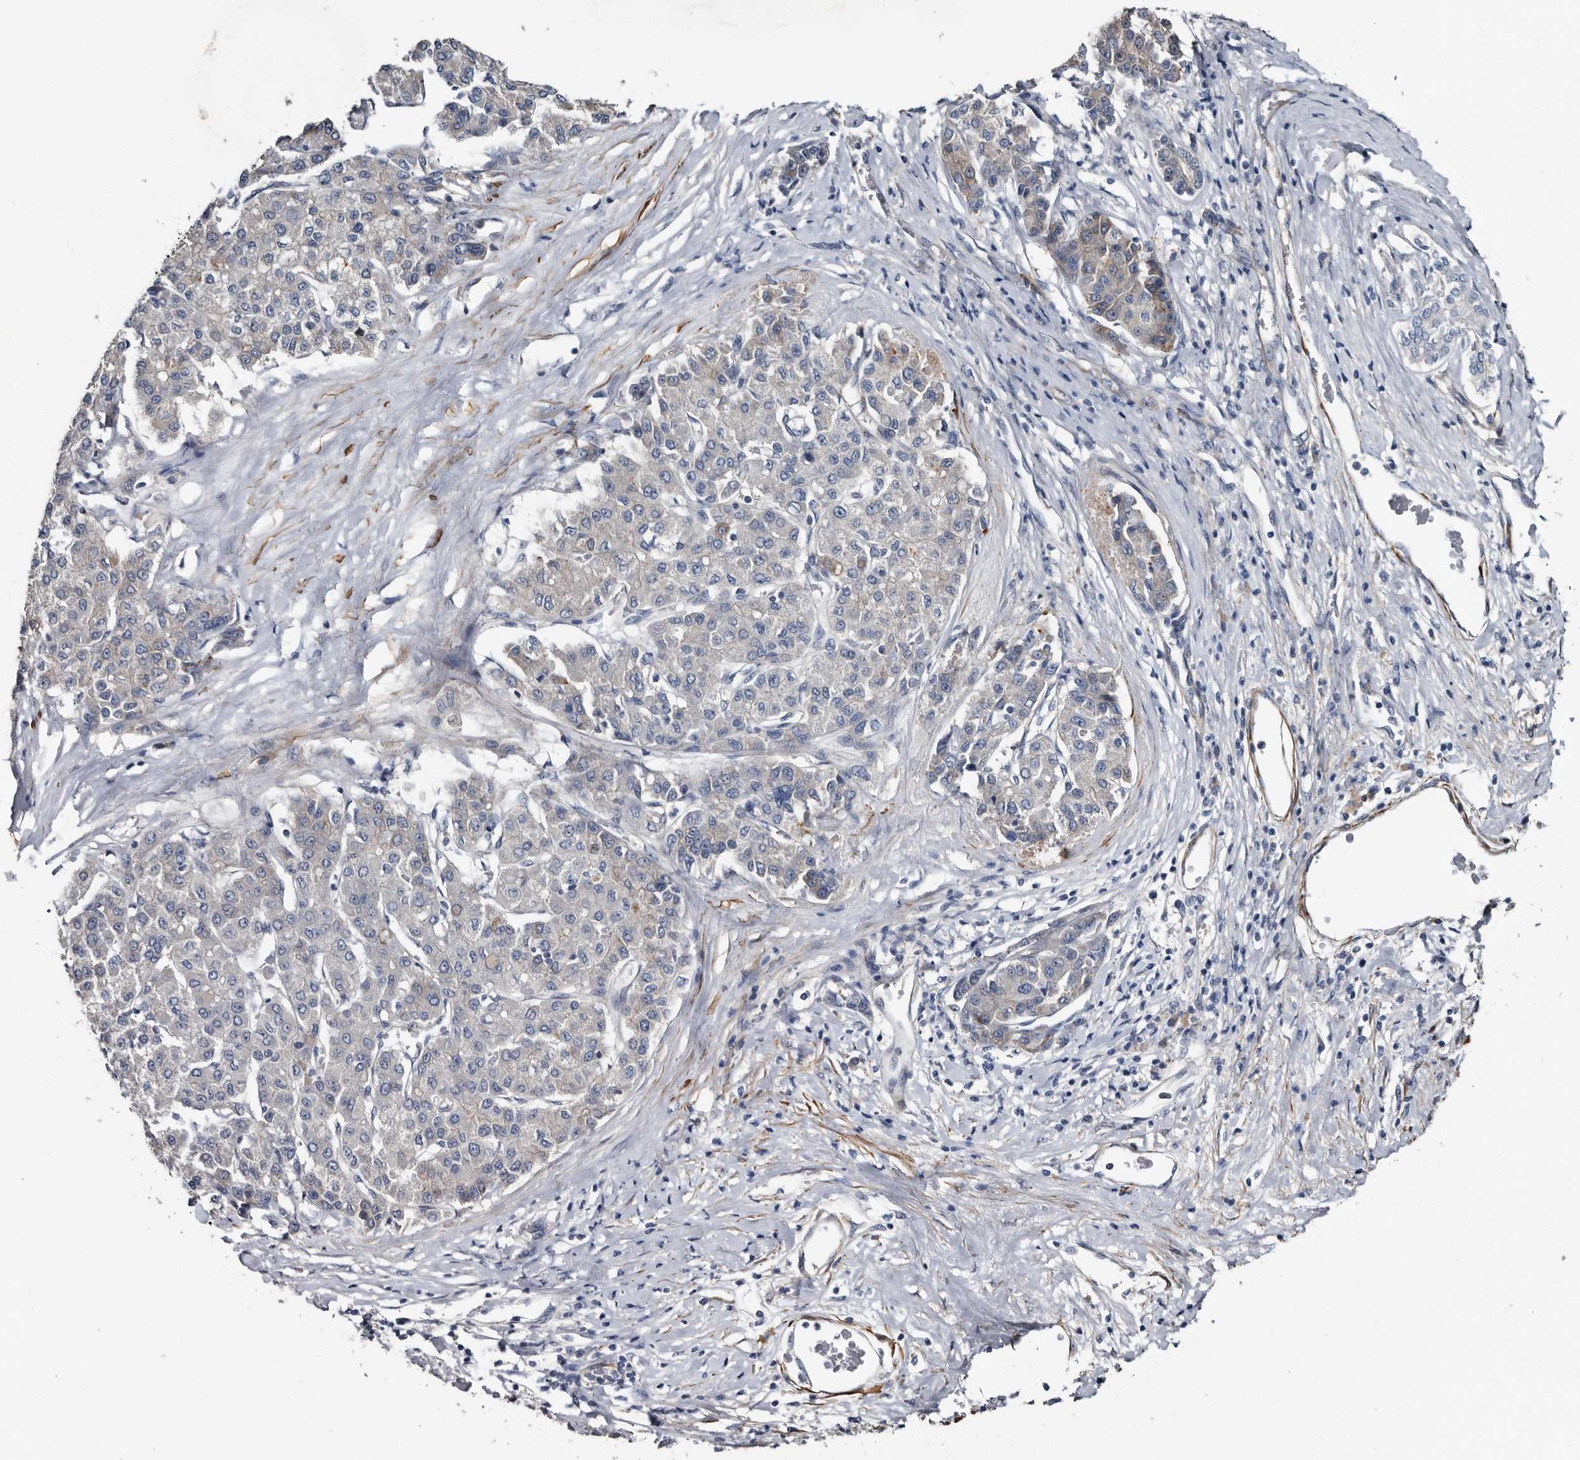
{"staining": {"intensity": "negative", "quantity": "none", "location": "none"}, "tissue": "liver cancer", "cell_type": "Tumor cells", "image_type": "cancer", "snomed": [{"axis": "morphology", "description": "Carcinoma, Hepatocellular, NOS"}, {"axis": "topography", "description": "Liver"}], "caption": "Photomicrograph shows no significant protein positivity in tumor cells of hepatocellular carcinoma (liver).", "gene": "IARS1", "patient": {"sex": "male", "age": 65}}